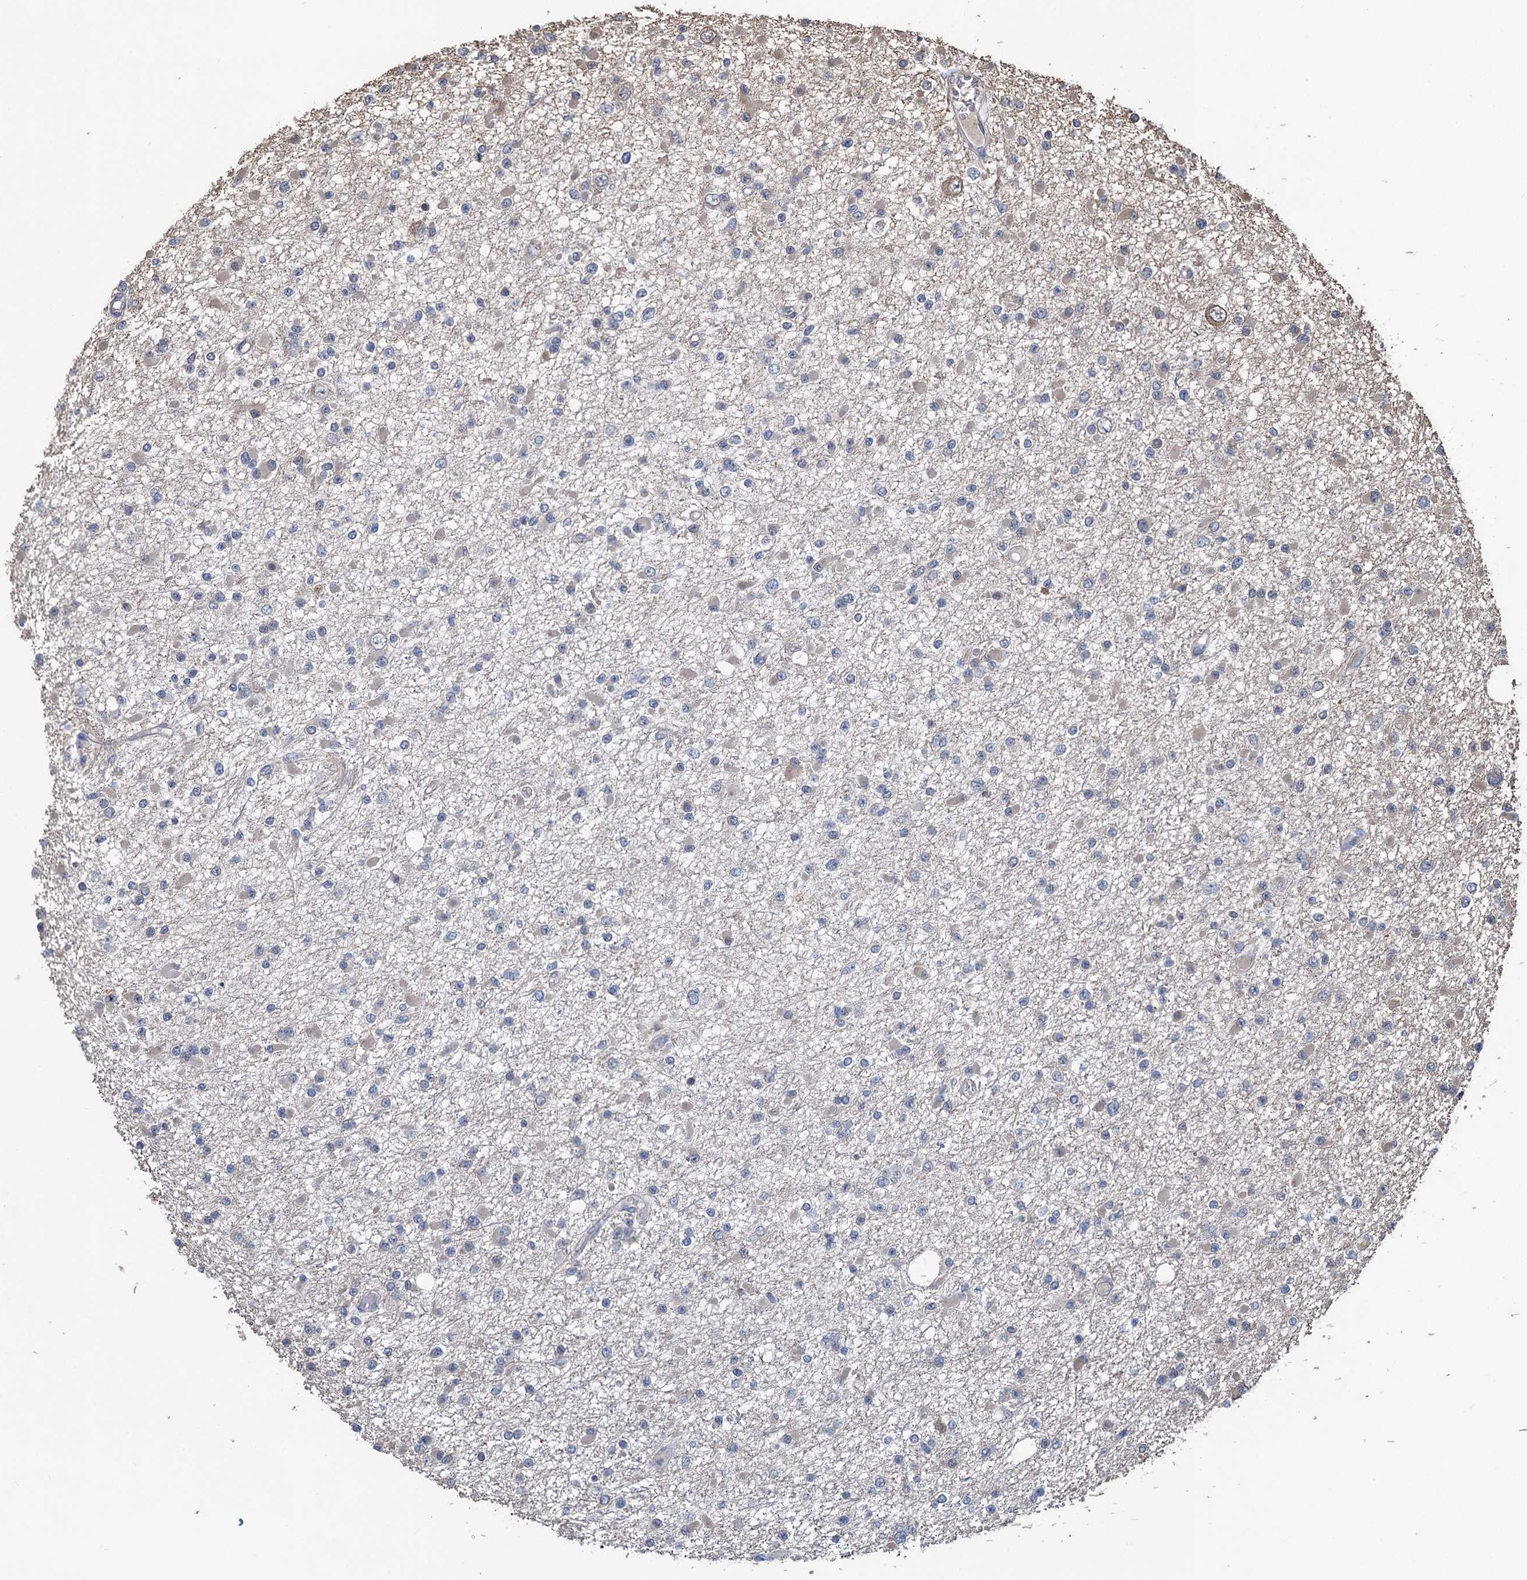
{"staining": {"intensity": "negative", "quantity": "none", "location": "none"}, "tissue": "glioma", "cell_type": "Tumor cells", "image_type": "cancer", "snomed": [{"axis": "morphology", "description": "Glioma, malignant, Low grade"}, {"axis": "topography", "description": "Brain"}], "caption": "Immunohistochemistry (IHC) micrograph of neoplastic tissue: malignant glioma (low-grade) stained with DAB reveals no significant protein expression in tumor cells.", "gene": "RTKN2", "patient": {"sex": "female", "age": 22}}